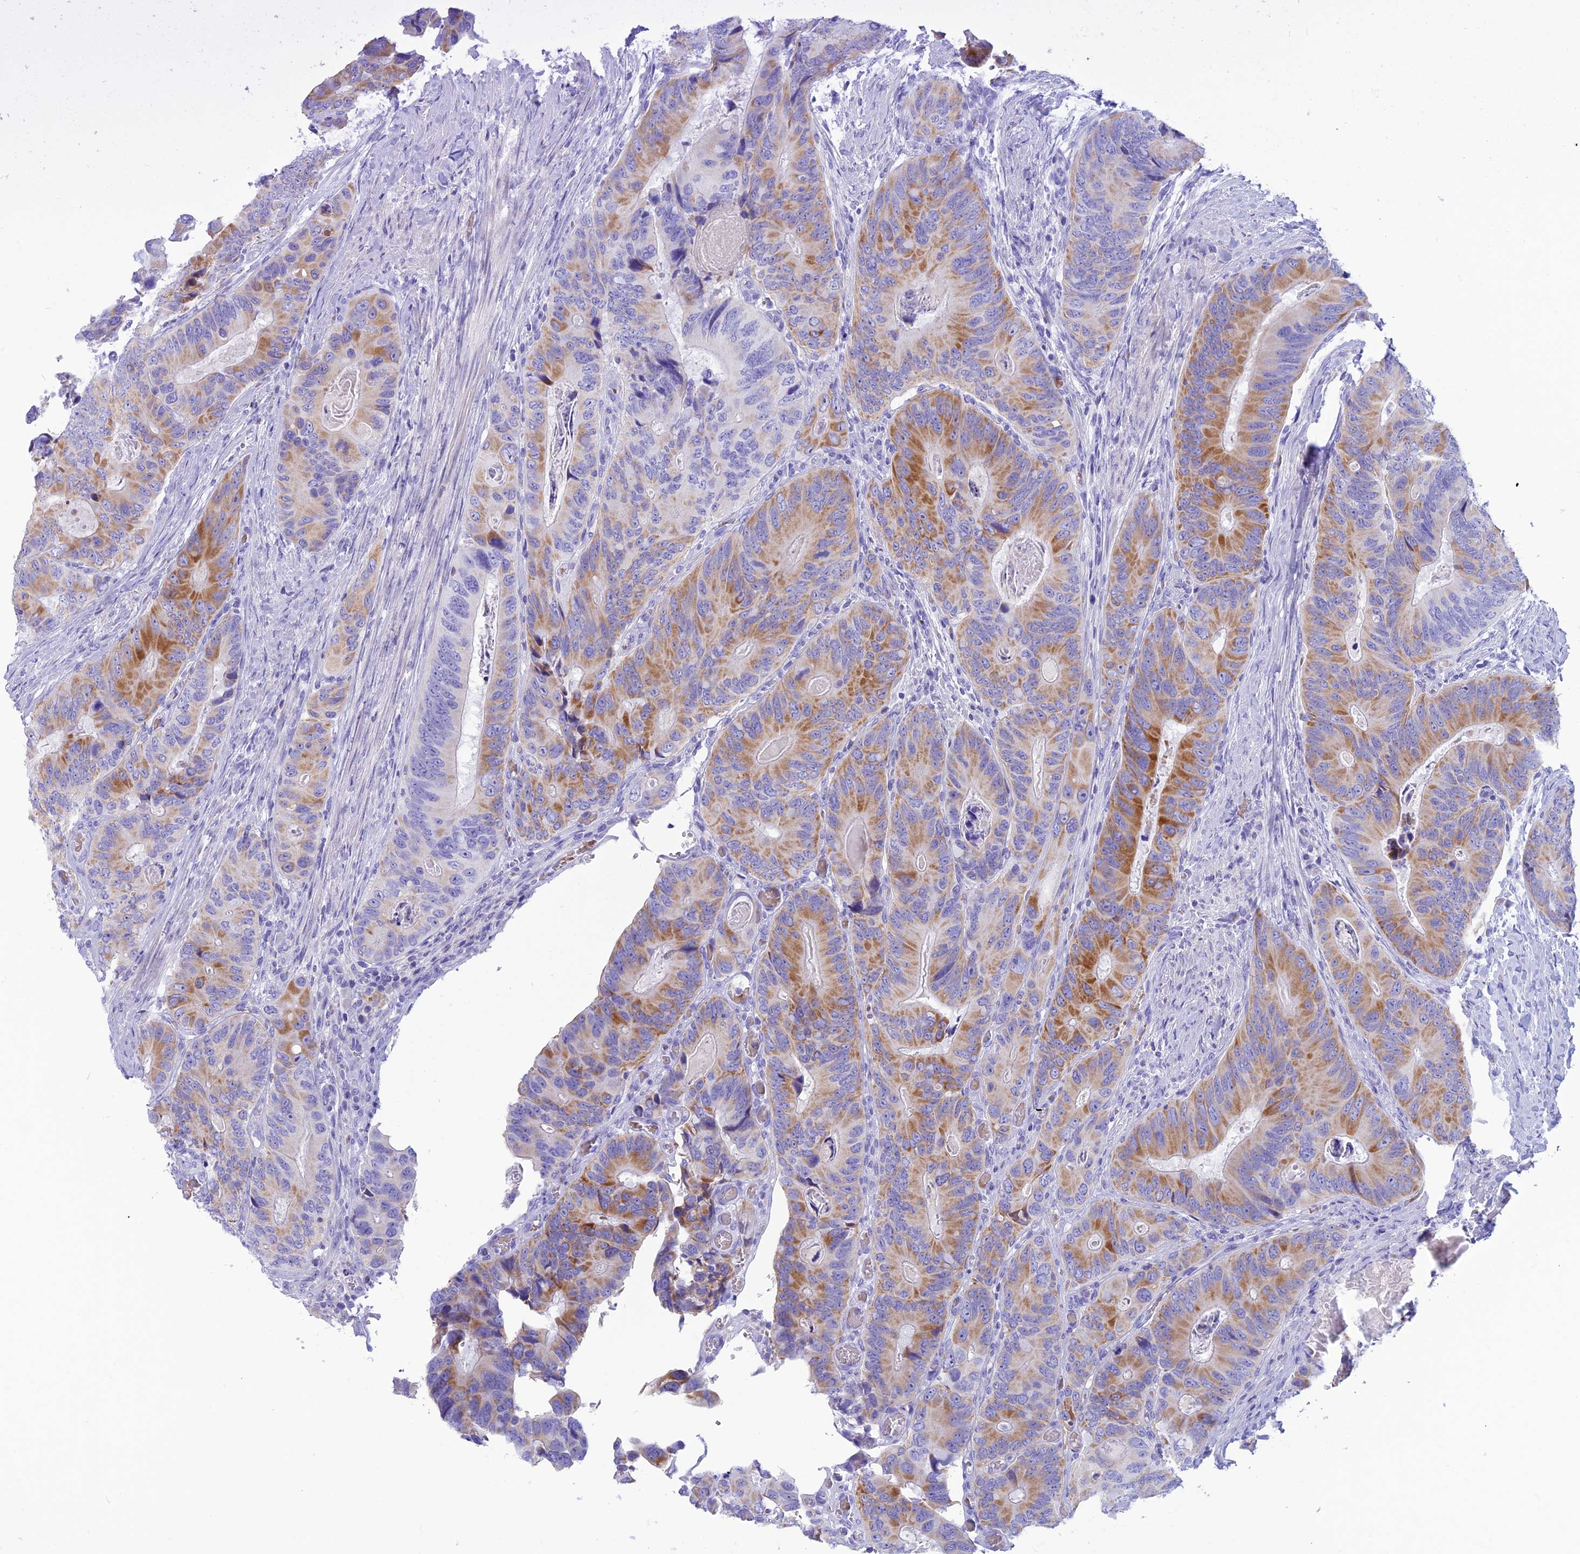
{"staining": {"intensity": "moderate", "quantity": "25%-75%", "location": "cytoplasmic/membranous"}, "tissue": "colorectal cancer", "cell_type": "Tumor cells", "image_type": "cancer", "snomed": [{"axis": "morphology", "description": "Adenocarcinoma, NOS"}, {"axis": "topography", "description": "Colon"}], "caption": "A brown stain highlights moderate cytoplasmic/membranous expression of a protein in human colorectal adenocarcinoma tumor cells.", "gene": "GLYATL1", "patient": {"sex": "male", "age": 84}}